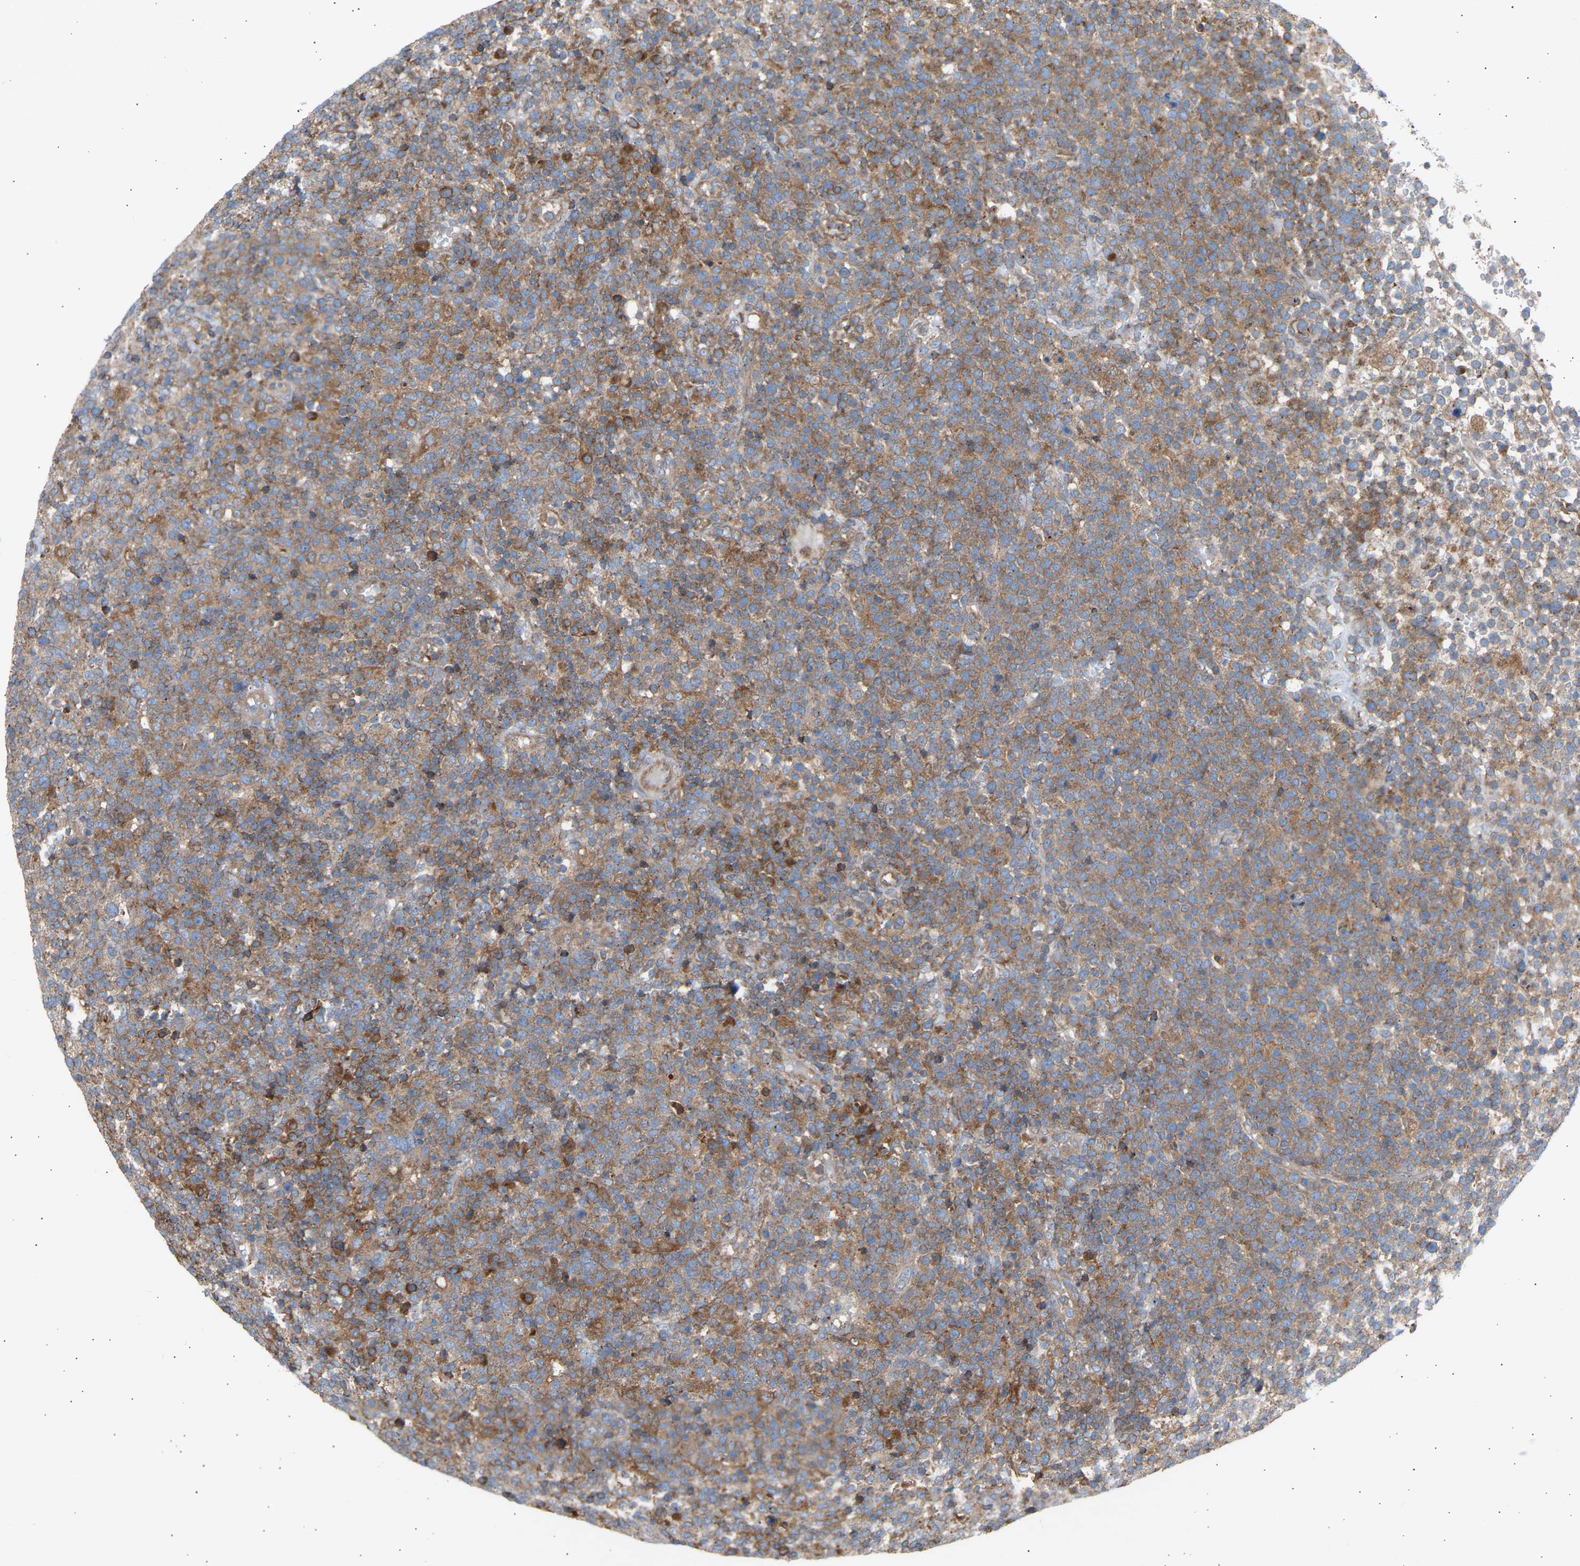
{"staining": {"intensity": "moderate", "quantity": ">75%", "location": "cytoplasmic/membranous"}, "tissue": "lymphoma", "cell_type": "Tumor cells", "image_type": "cancer", "snomed": [{"axis": "morphology", "description": "Malignant lymphoma, non-Hodgkin's type, High grade"}, {"axis": "topography", "description": "Lymph node"}], "caption": "High-grade malignant lymphoma, non-Hodgkin's type stained with IHC exhibits moderate cytoplasmic/membranous positivity in approximately >75% of tumor cells.", "gene": "GCN1", "patient": {"sex": "male", "age": 61}}